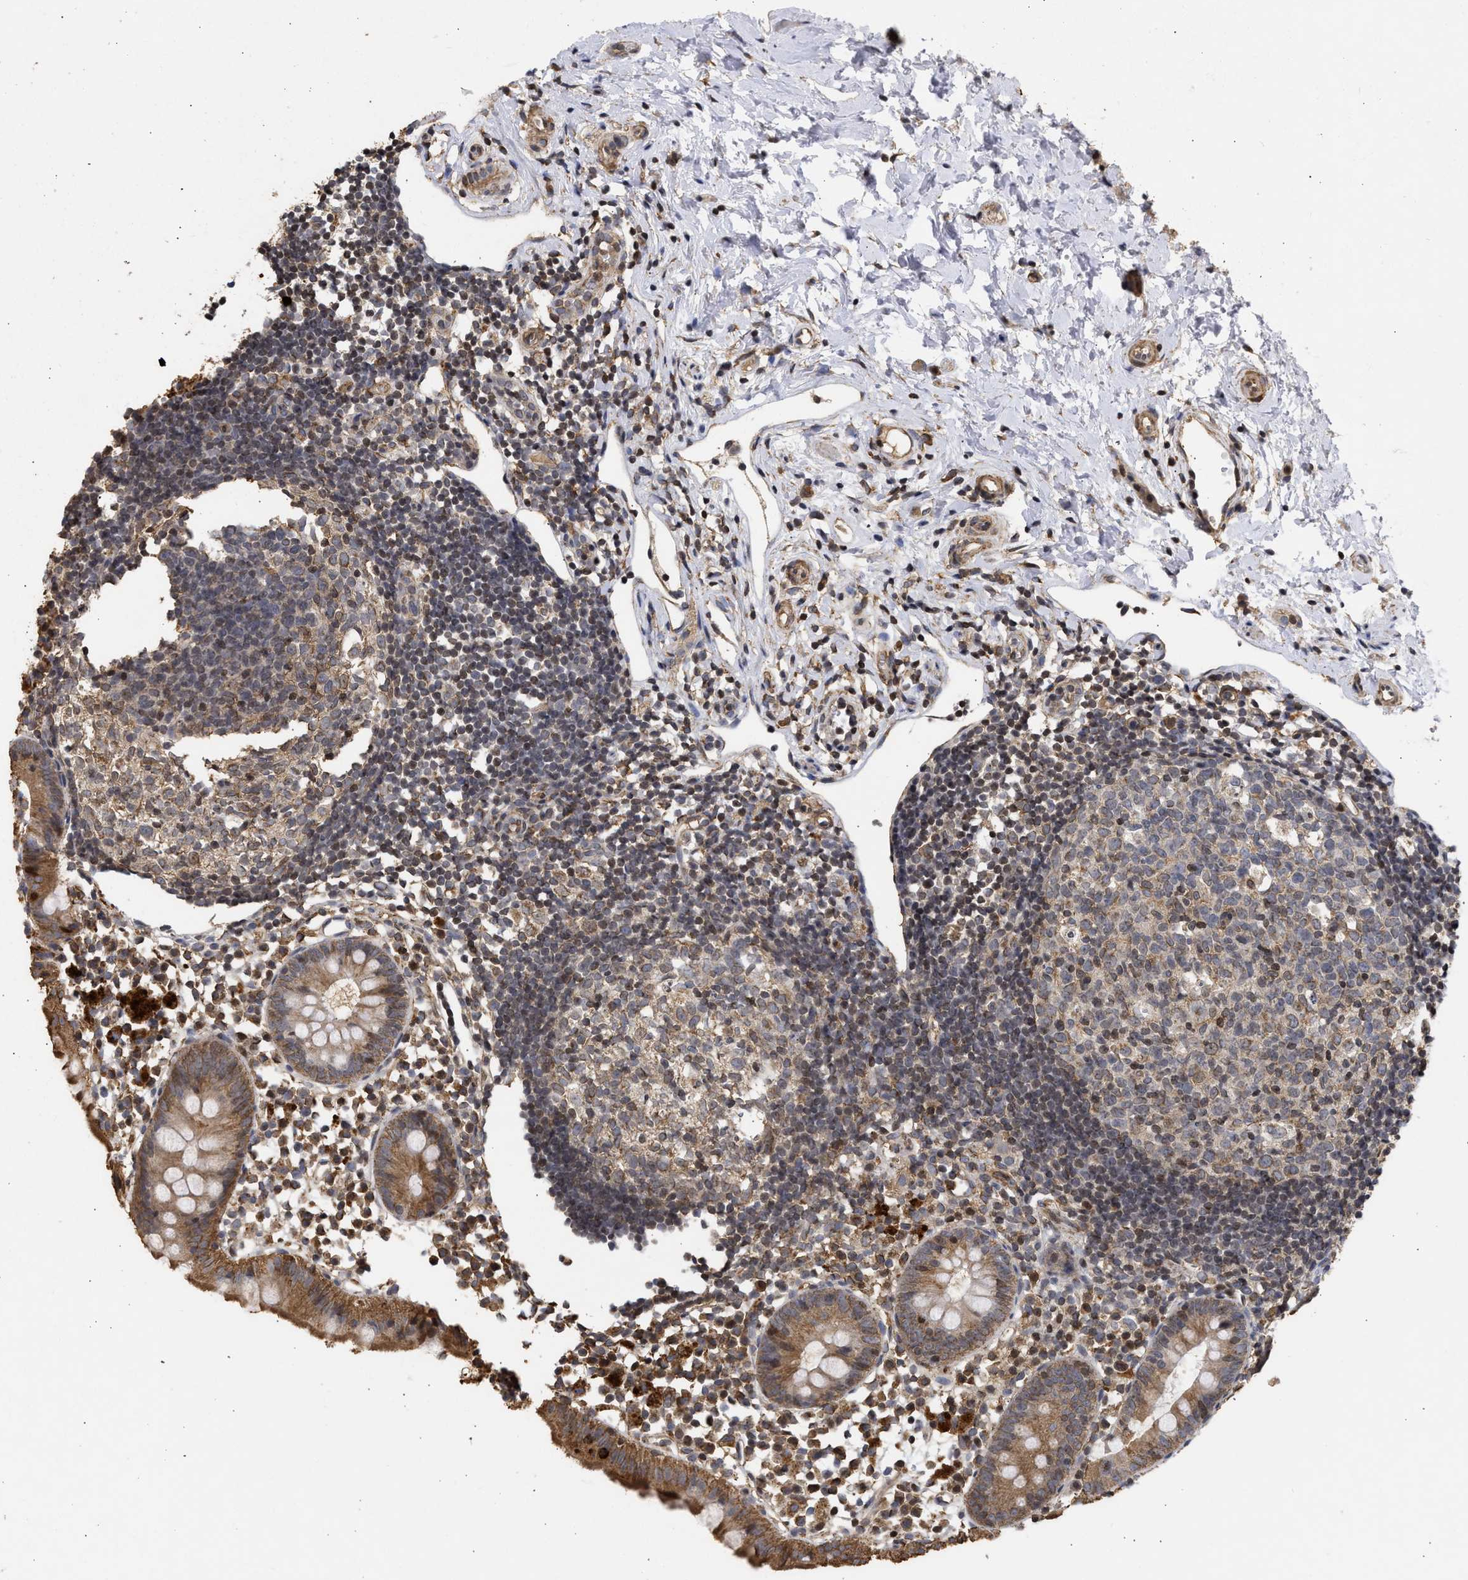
{"staining": {"intensity": "moderate", "quantity": ">75%", "location": "cytoplasmic/membranous,nuclear"}, "tissue": "appendix", "cell_type": "Glandular cells", "image_type": "normal", "snomed": [{"axis": "morphology", "description": "Normal tissue, NOS"}, {"axis": "topography", "description": "Appendix"}], "caption": "Protein expression analysis of normal appendix exhibits moderate cytoplasmic/membranous,nuclear positivity in approximately >75% of glandular cells.", "gene": "ENSG00000142539", "patient": {"sex": "female", "age": 20}}